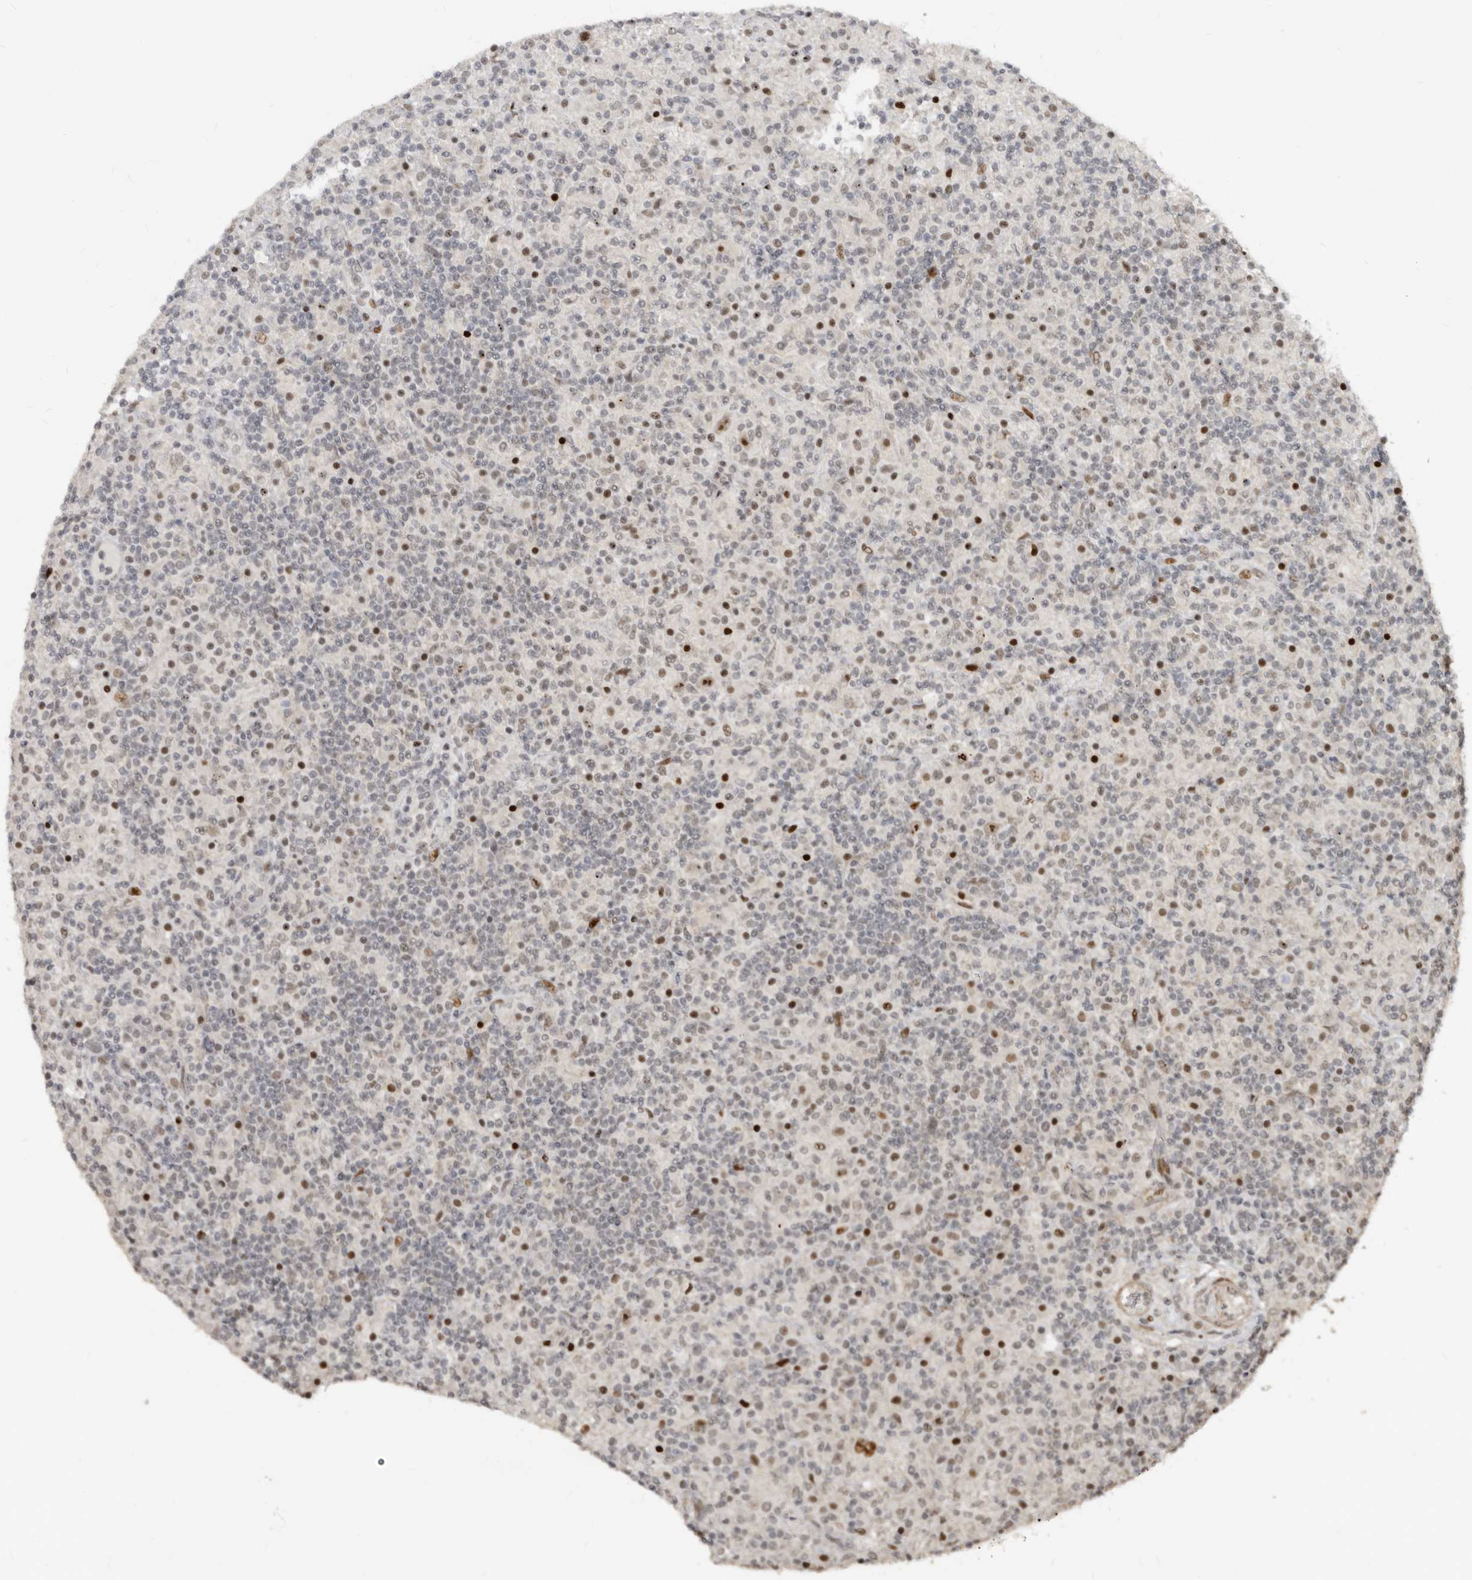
{"staining": {"intensity": "moderate", "quantity": ">75%", "location": "nuclear"}, "tissue": "lymphoma", "cell_type": "Tumor cells", "image_type": "cancer", "snomed": [{"axis": "morphology", "description": "Hodgkin's disease, NOS"}, {"axis": "topography", "description": "Lymph node"}], "caption": "A high-resolution histopathology image shows IHC staining of Hodgkin's disease, which demonstrates moderate nuclear positivity in about >75% of tumor cells.", "gene": "GPBP1L1", "patient": {"sex": "male", "age": 70}}